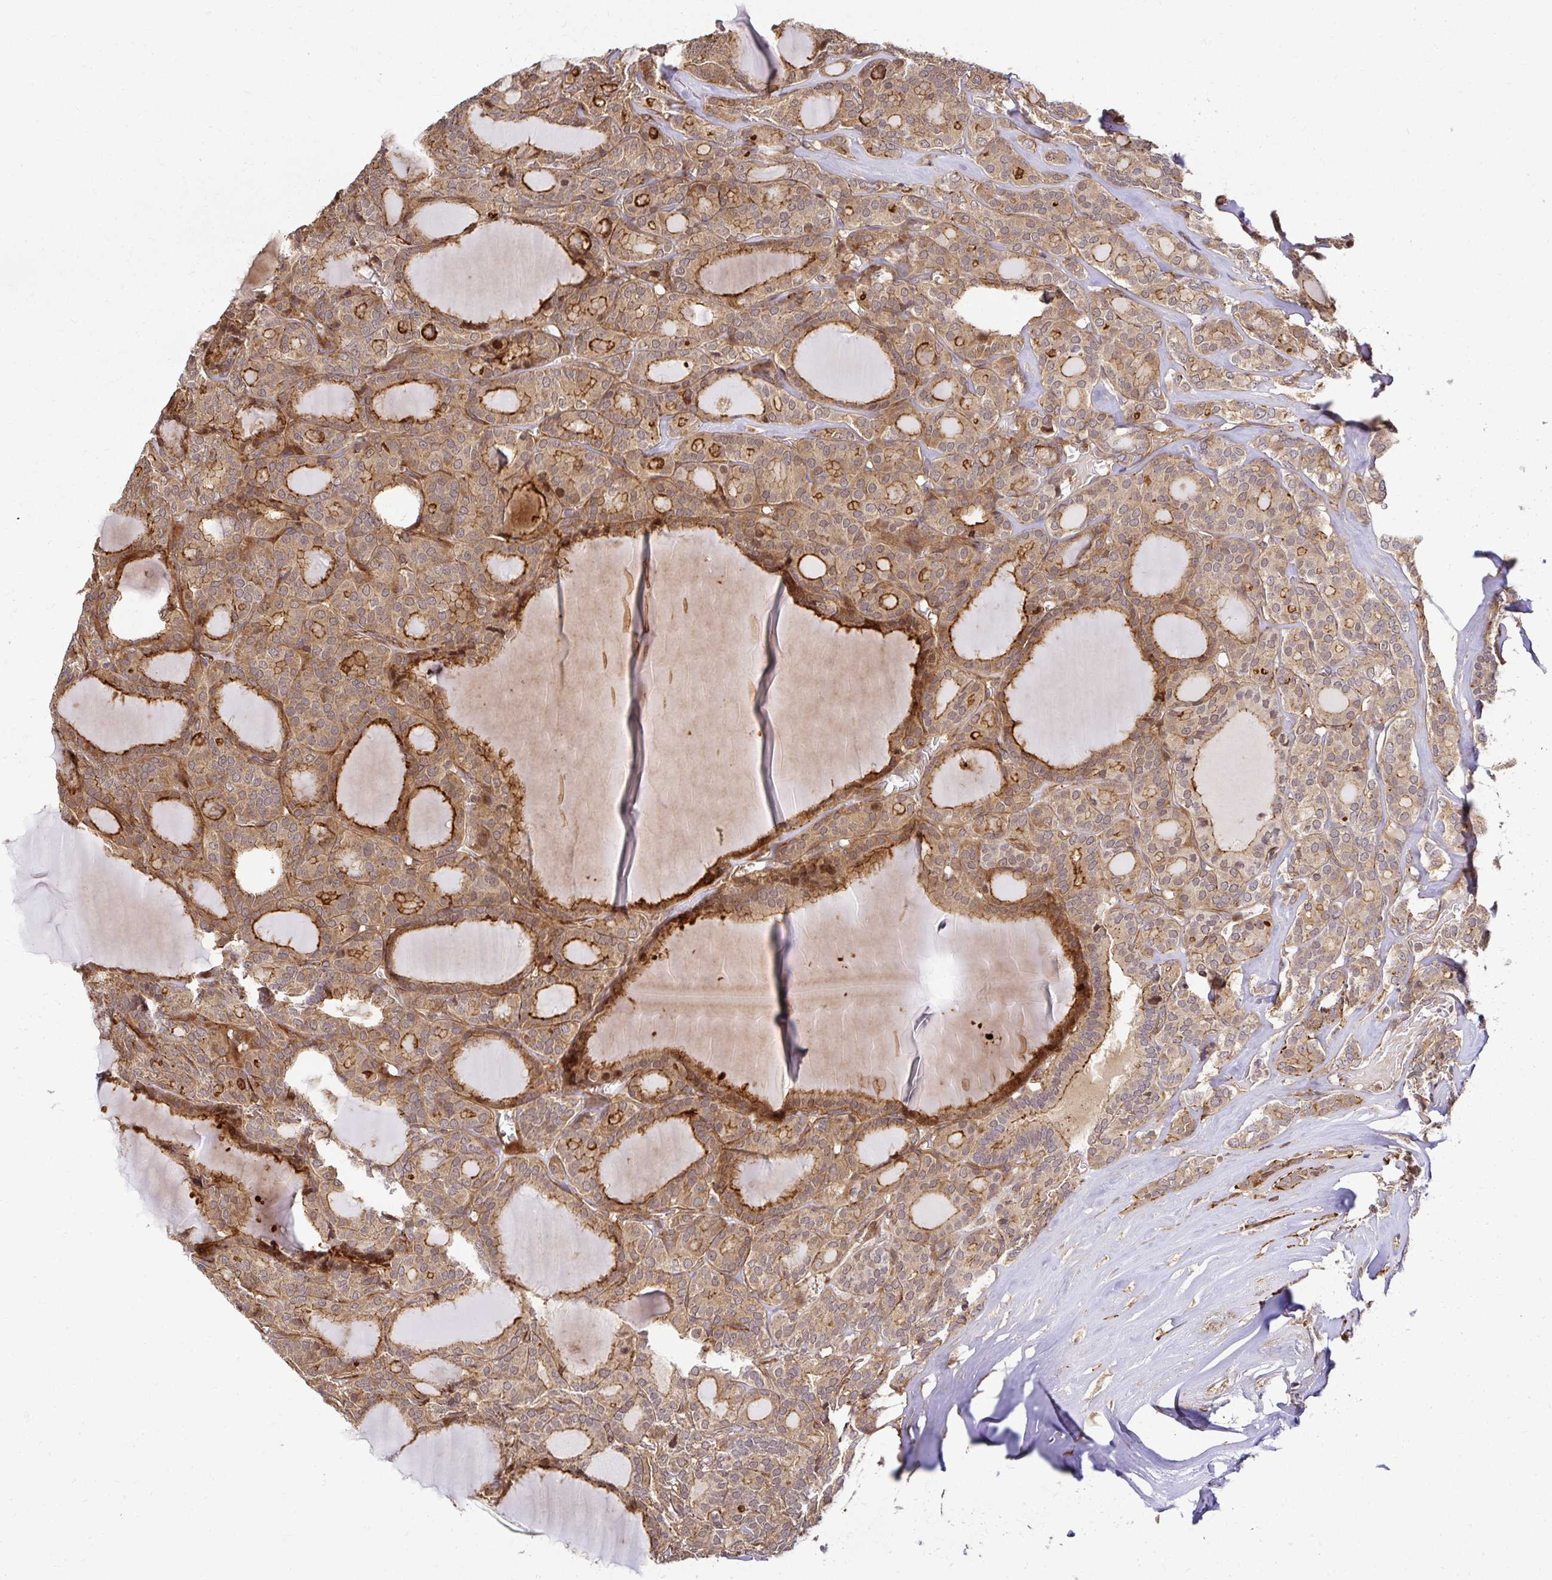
{"staining": {"intensity": "moderate", "quantity": "25%-75%", "location": "cytoplasmic/membranous"}, "tissue": "thyroid cancer", "cell_type": "Tumor cells", "image_type": "cancer", "snomed": [{"axis": "morphology", "description": "Follicular adenoma carcinoma, NOS"}, {"axis": "topography", "description": "Thyroid gland"}], "caption": "Protein expression by IHC exhibits moderate cytoplasmic/membranous expression in about 25%-75% of tumor cells in thyroid follicular adenoma carcinoma. Using DAB (3,3'-diaminobenzidine) (brown) and hematoxylin (blue) stains, captured at high magnification using brightfield microscopy.", "gene": "PSMA4", "patient": {"sex": "male", "age": 74}}